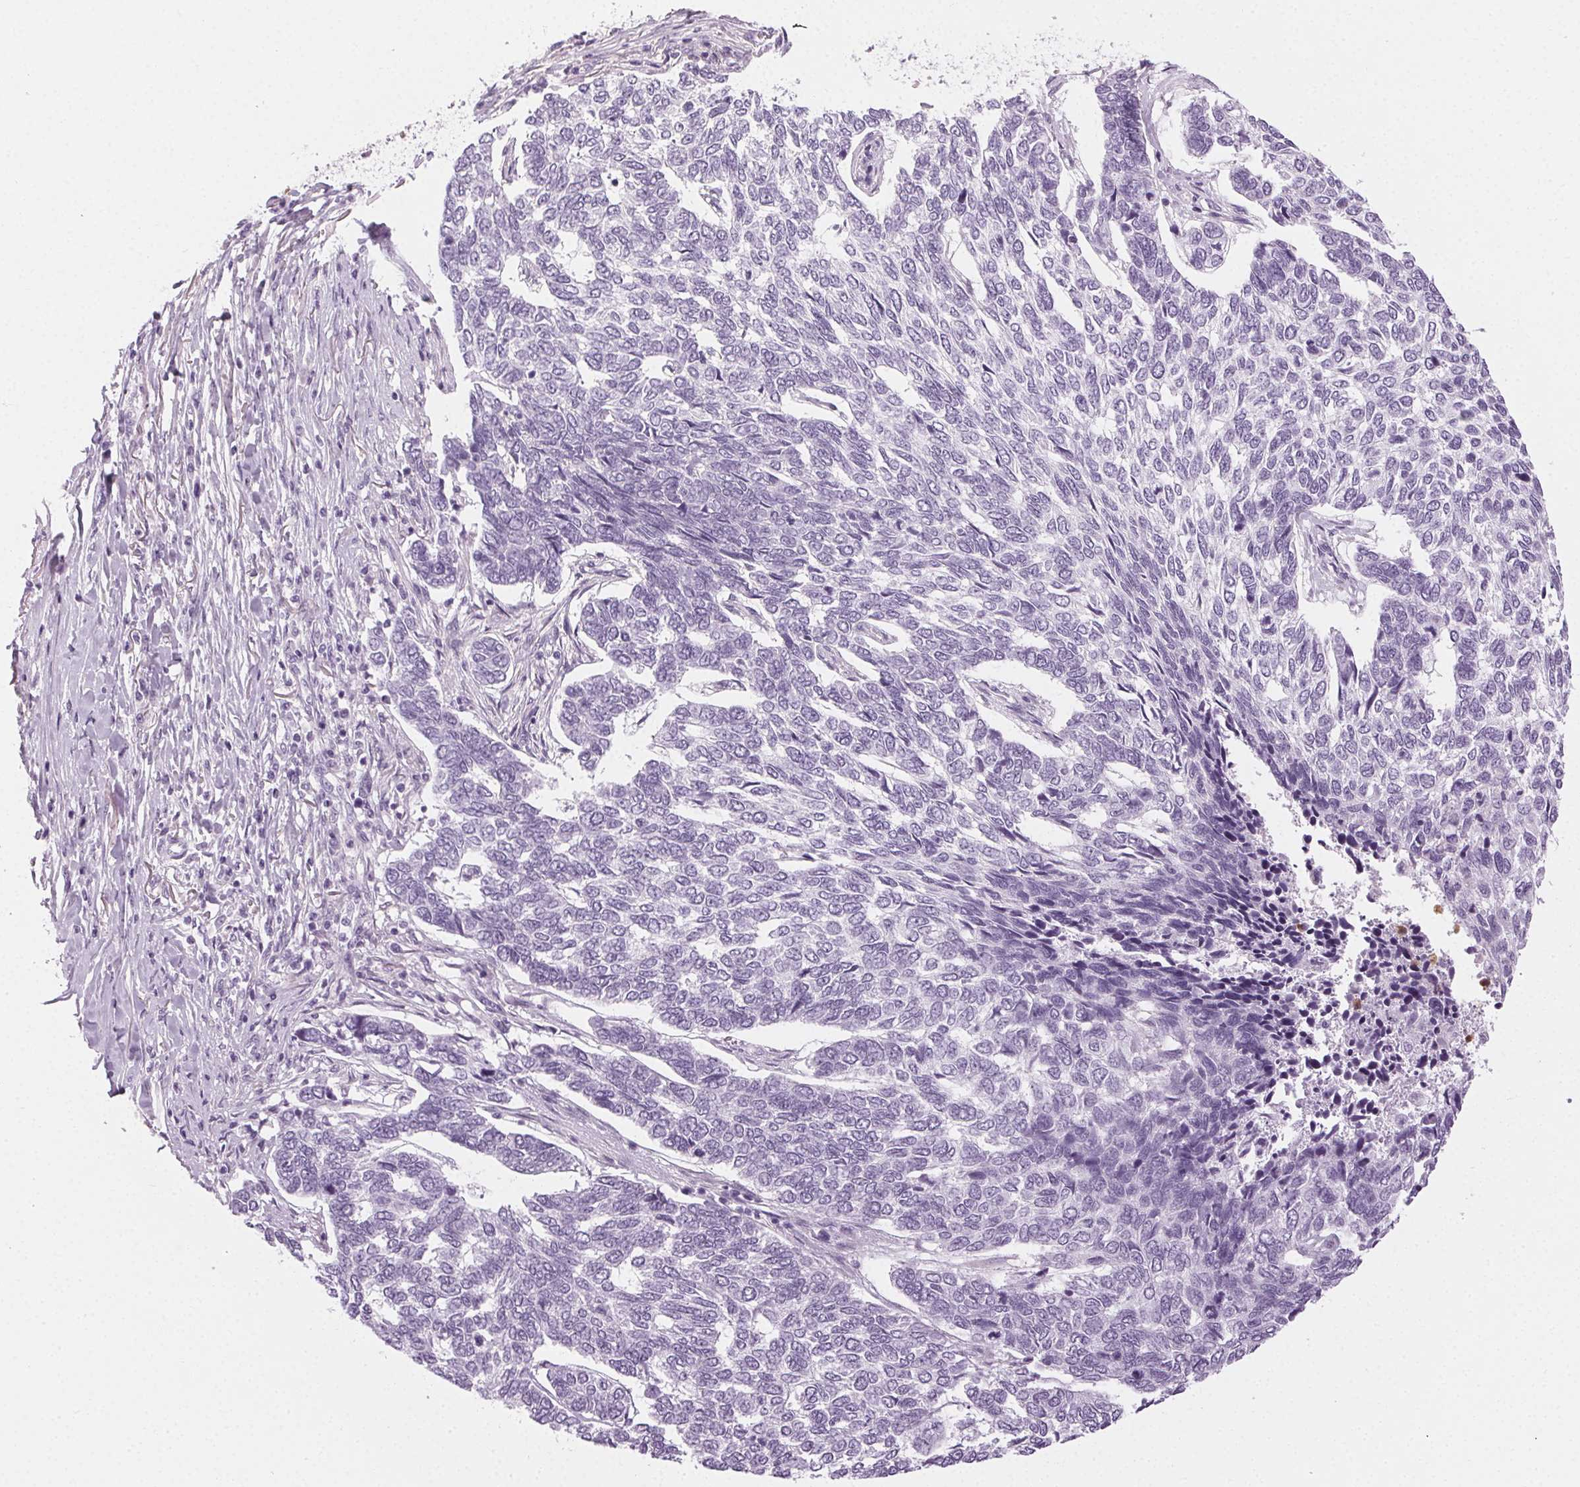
{"staining": {"intensity": "negative", "quantity": "none", "location": "none"}, "tissue": "skin cancer", "cell_type": "Tumor cells", "image_type": "cancer", "snomed": [{"axis": "morphology", "description": "Basal cell carcinoma"}, {"axis": "topography", "description": "Skin"}], "caption": "DAB immunohistochemical staining of human skin basal cell carcinoma exhibits no significant expression in tumor cells.", "gene": "MPO", "patient": {"sex": "female", "age": 65}}